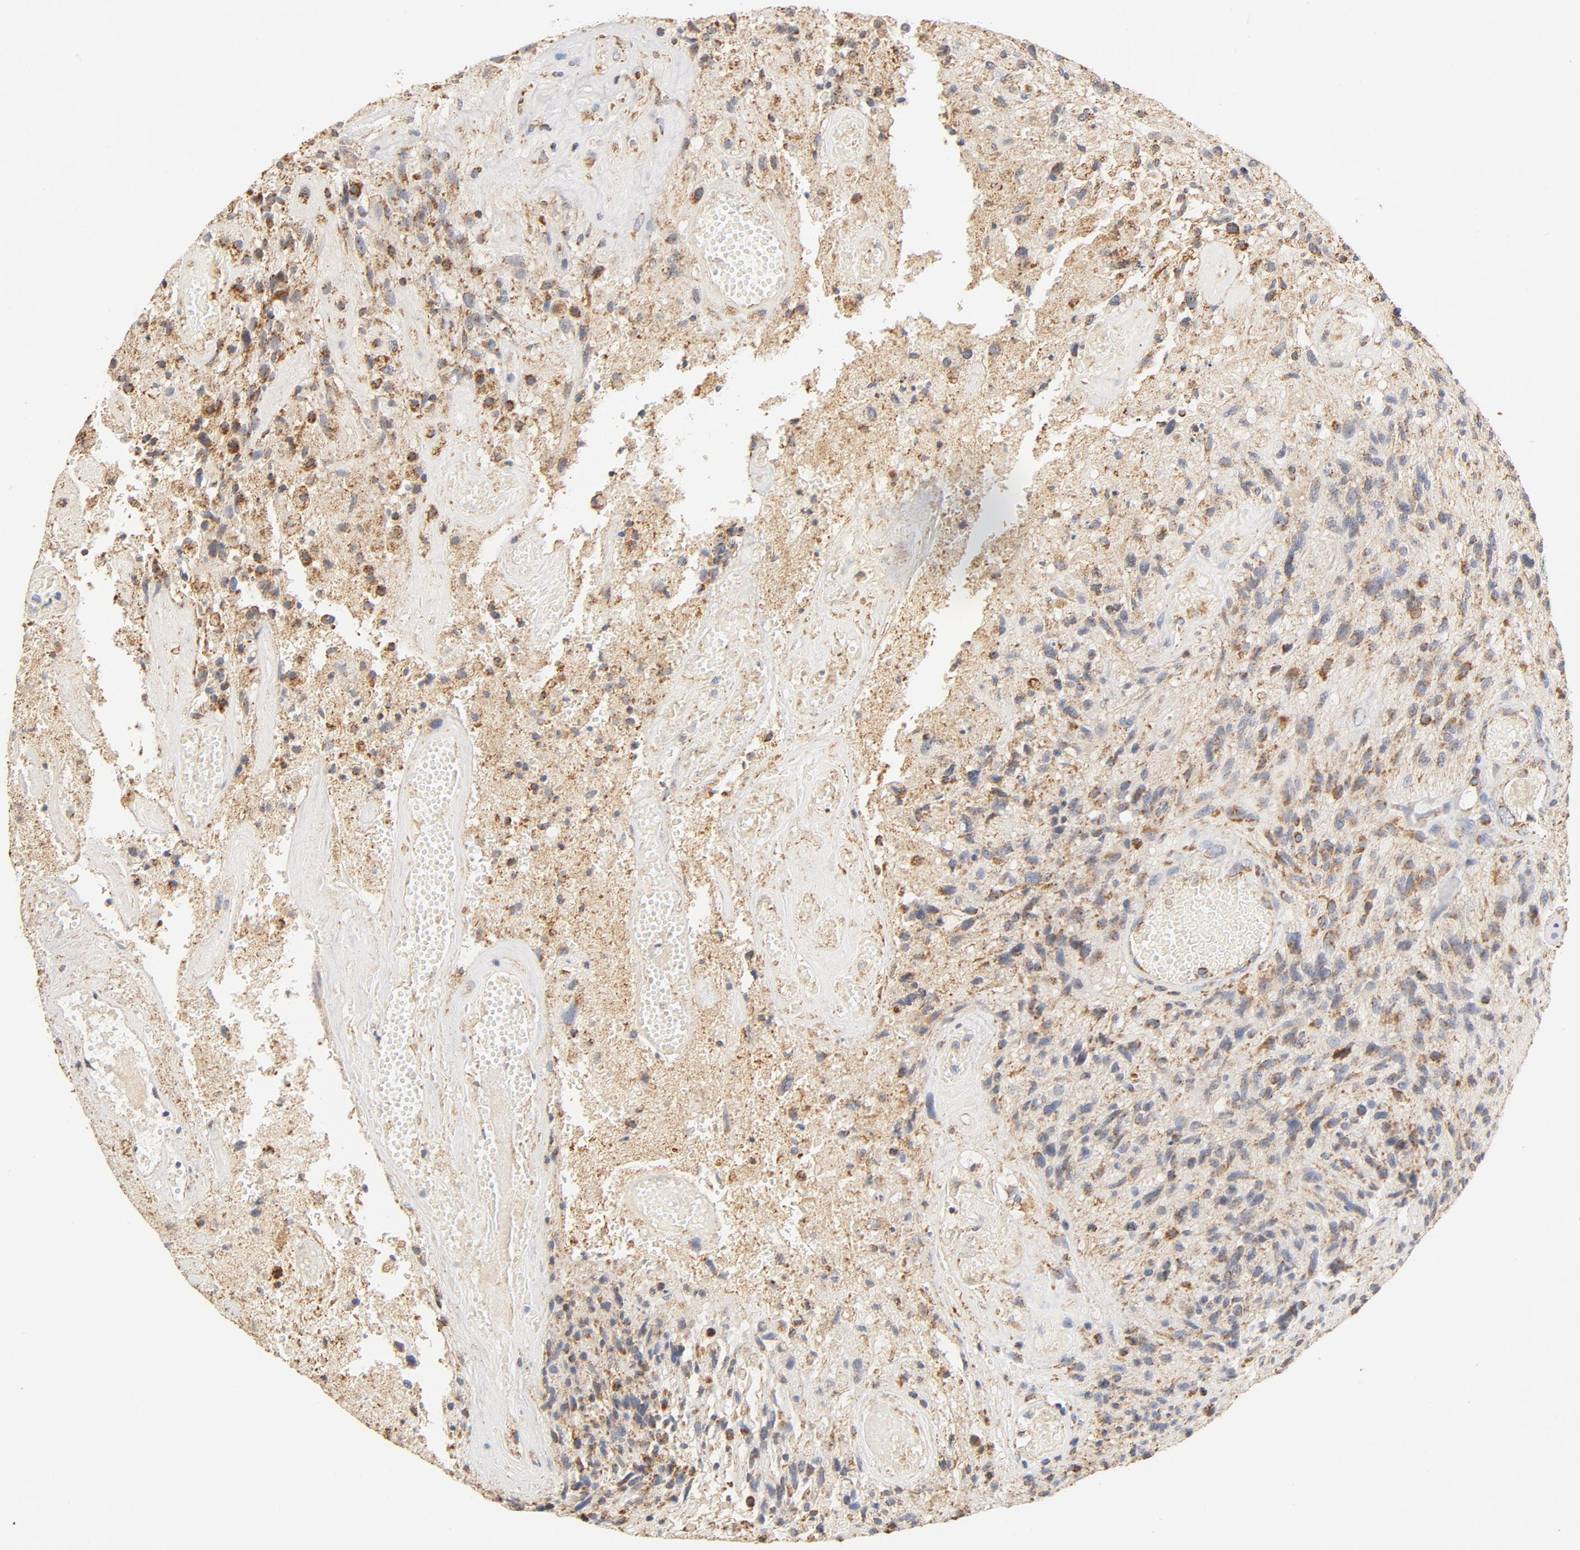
{"staining": {"intensity": "moderate", "quantity": ">75%", "location": "cytoplasmic/membranous"}, "tissue": "glioma", "cell_type": "Tumor cells", "image_type": "cancer", "snomed": [{"axis": "morphology", "description": "Normal tissue, NOS"}, {"axis": "morphology", "description": "Glioma, malignant, High grade"}, {"axis": "topography", "description": "Cerebral cortex"}], "caption": "Human glioma stained with a brown dye shows moderate cytoplasmic/membranous positive expression in approximately >75% of tumor cells.", "gene": "COX4I1", "patient": {"sex": "male", "age": 75}}